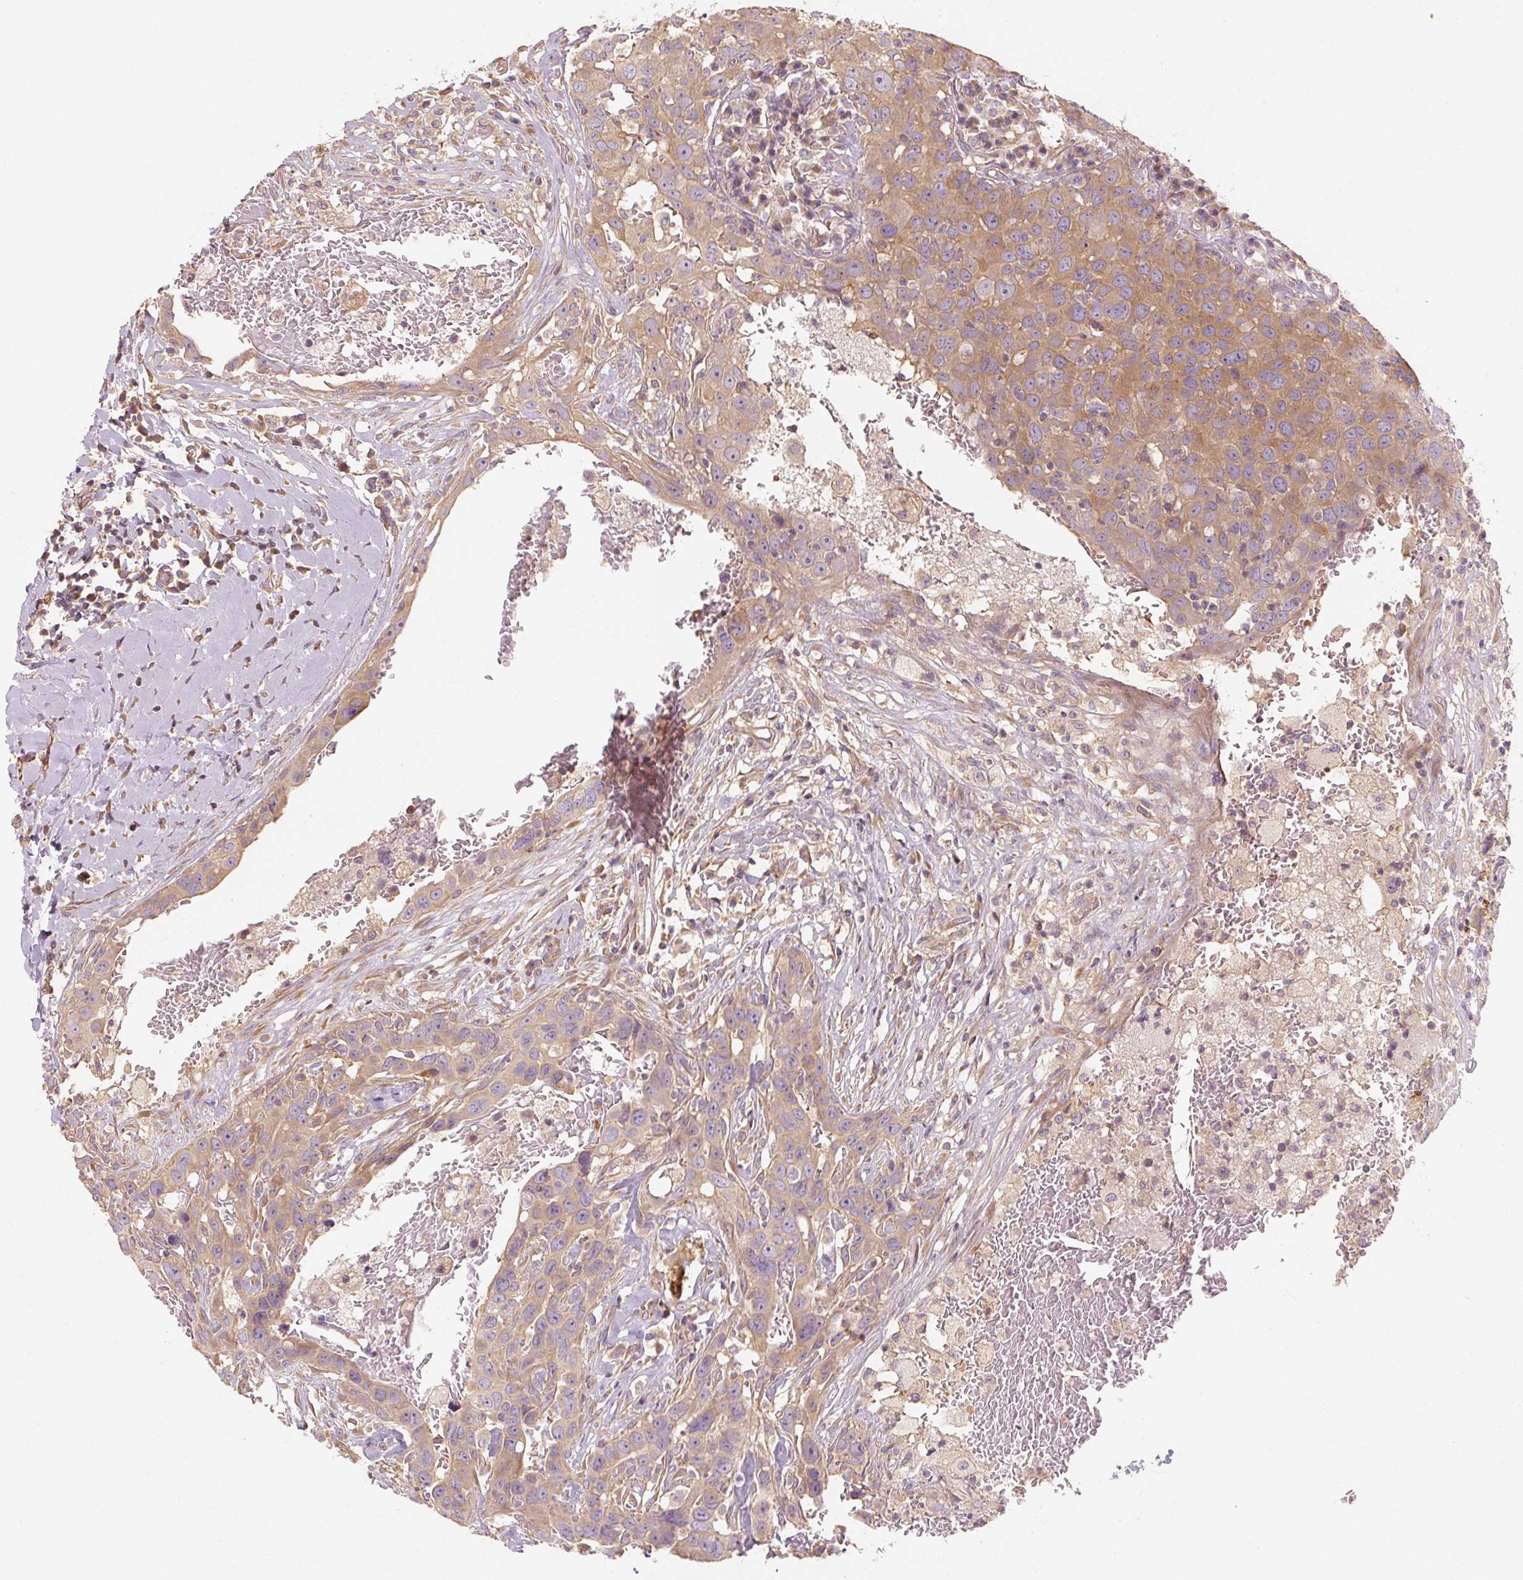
{"staining": {"intensity": "moderate", "quantity": ">75%", "location": "cytoplasmic/membranous"}, "tissue": "breast cancer", "cell_type": "Tumor cells", "image_type": "cancer", "snomed": [{"axis": "morphology", "description": "Duct carcinoma"}, {"axis": "topography", "description": "Breast"}], "caption": "Human breast cancer stained for a protein (brown) exhibits moderate cytoplasmic/membranous positive staining in approximately >75% of tumor cells.", "gene": "RB1CC1", "patient": {"sex": "female", "age": 27}}